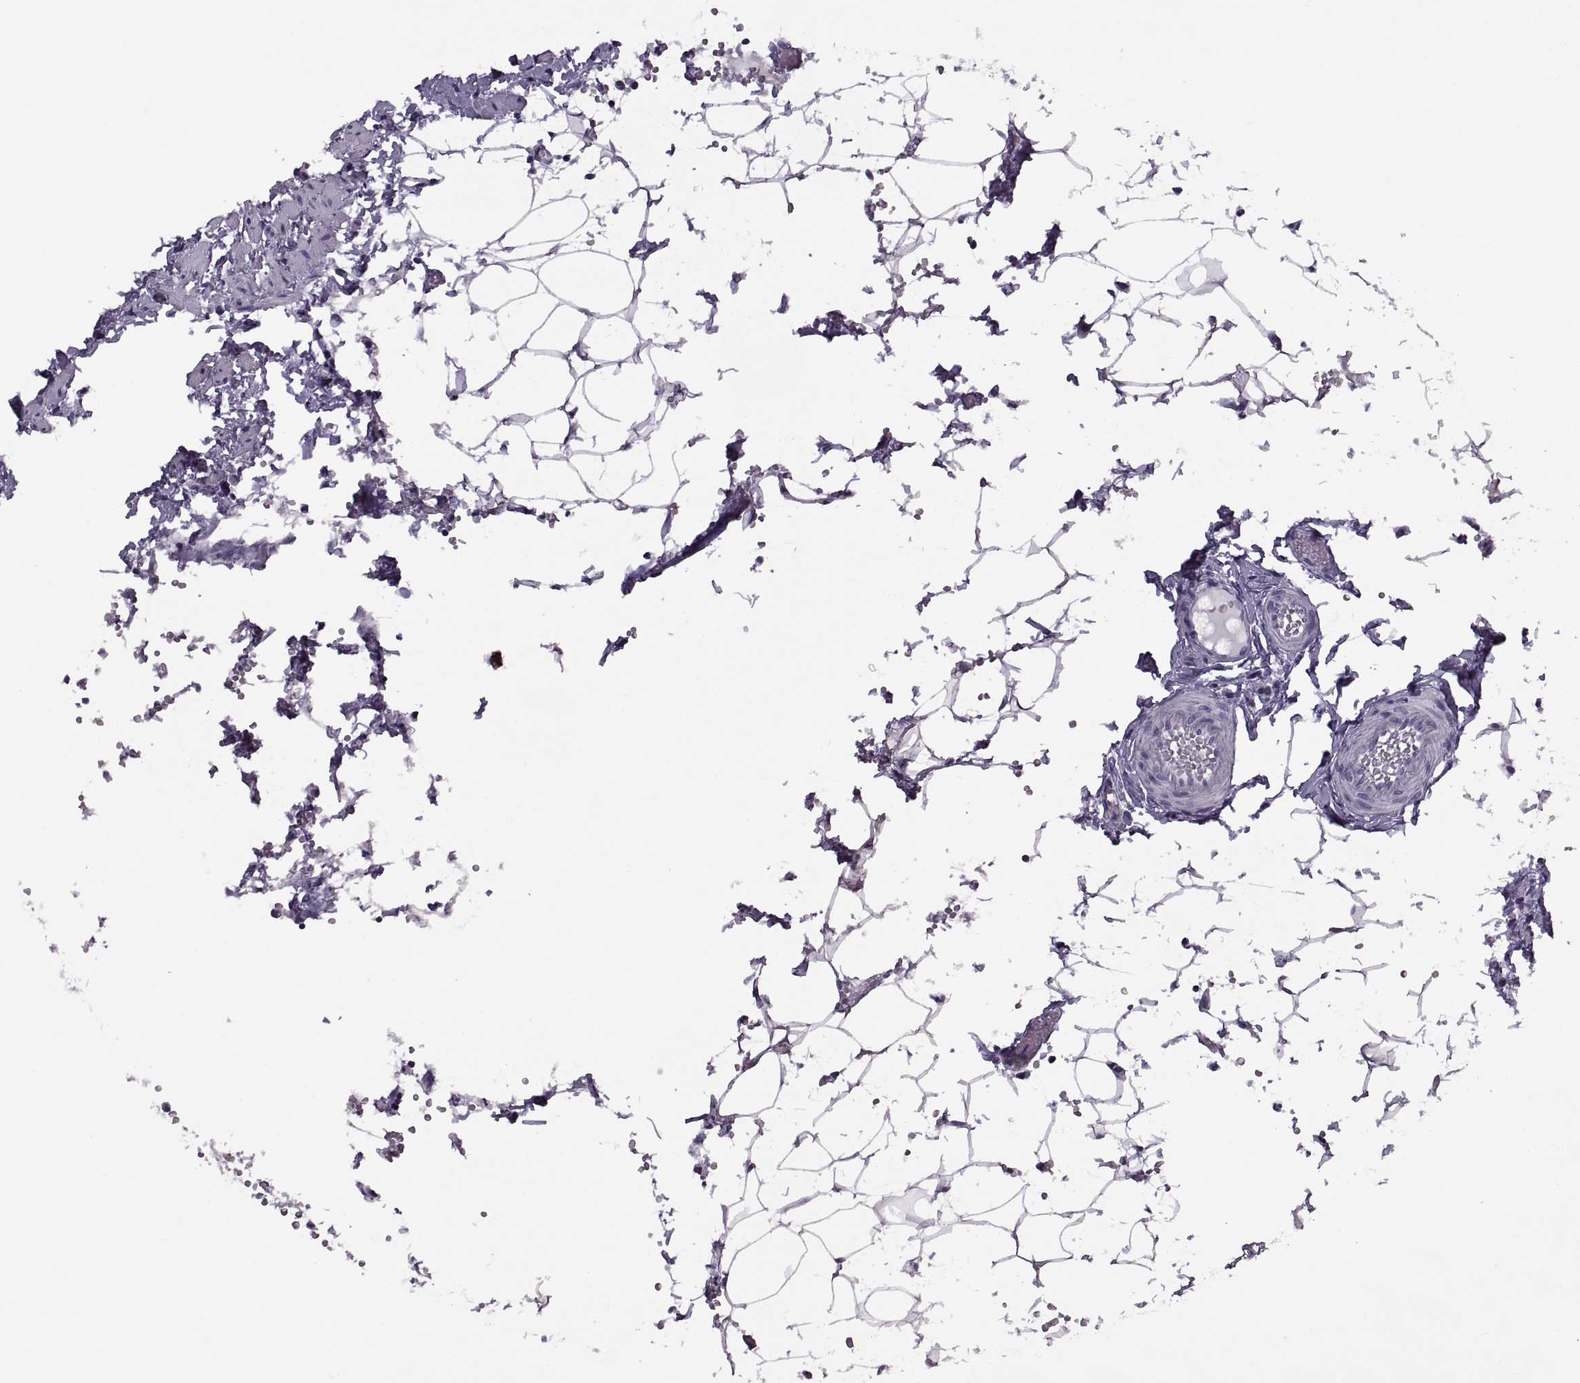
{"staining": {"intensity": "negative", "quantity": "none", "location": "none"}, "tissue": "lymph node", "cell_type": "Germinal center cells", "image_type": "normal", "snomed": [{"axis": "morphology", "description": "Normal tissue, NOS"}, {"axis": "topography", "description": "Lymph node"}], "caption": "This is a image of immunohistochemistry (IHC) staining of benign lymph node, which shows no staining in germinal center cells.", "gene": "TBC1D3B", "patient": {"sex": "female", "age": 52}}